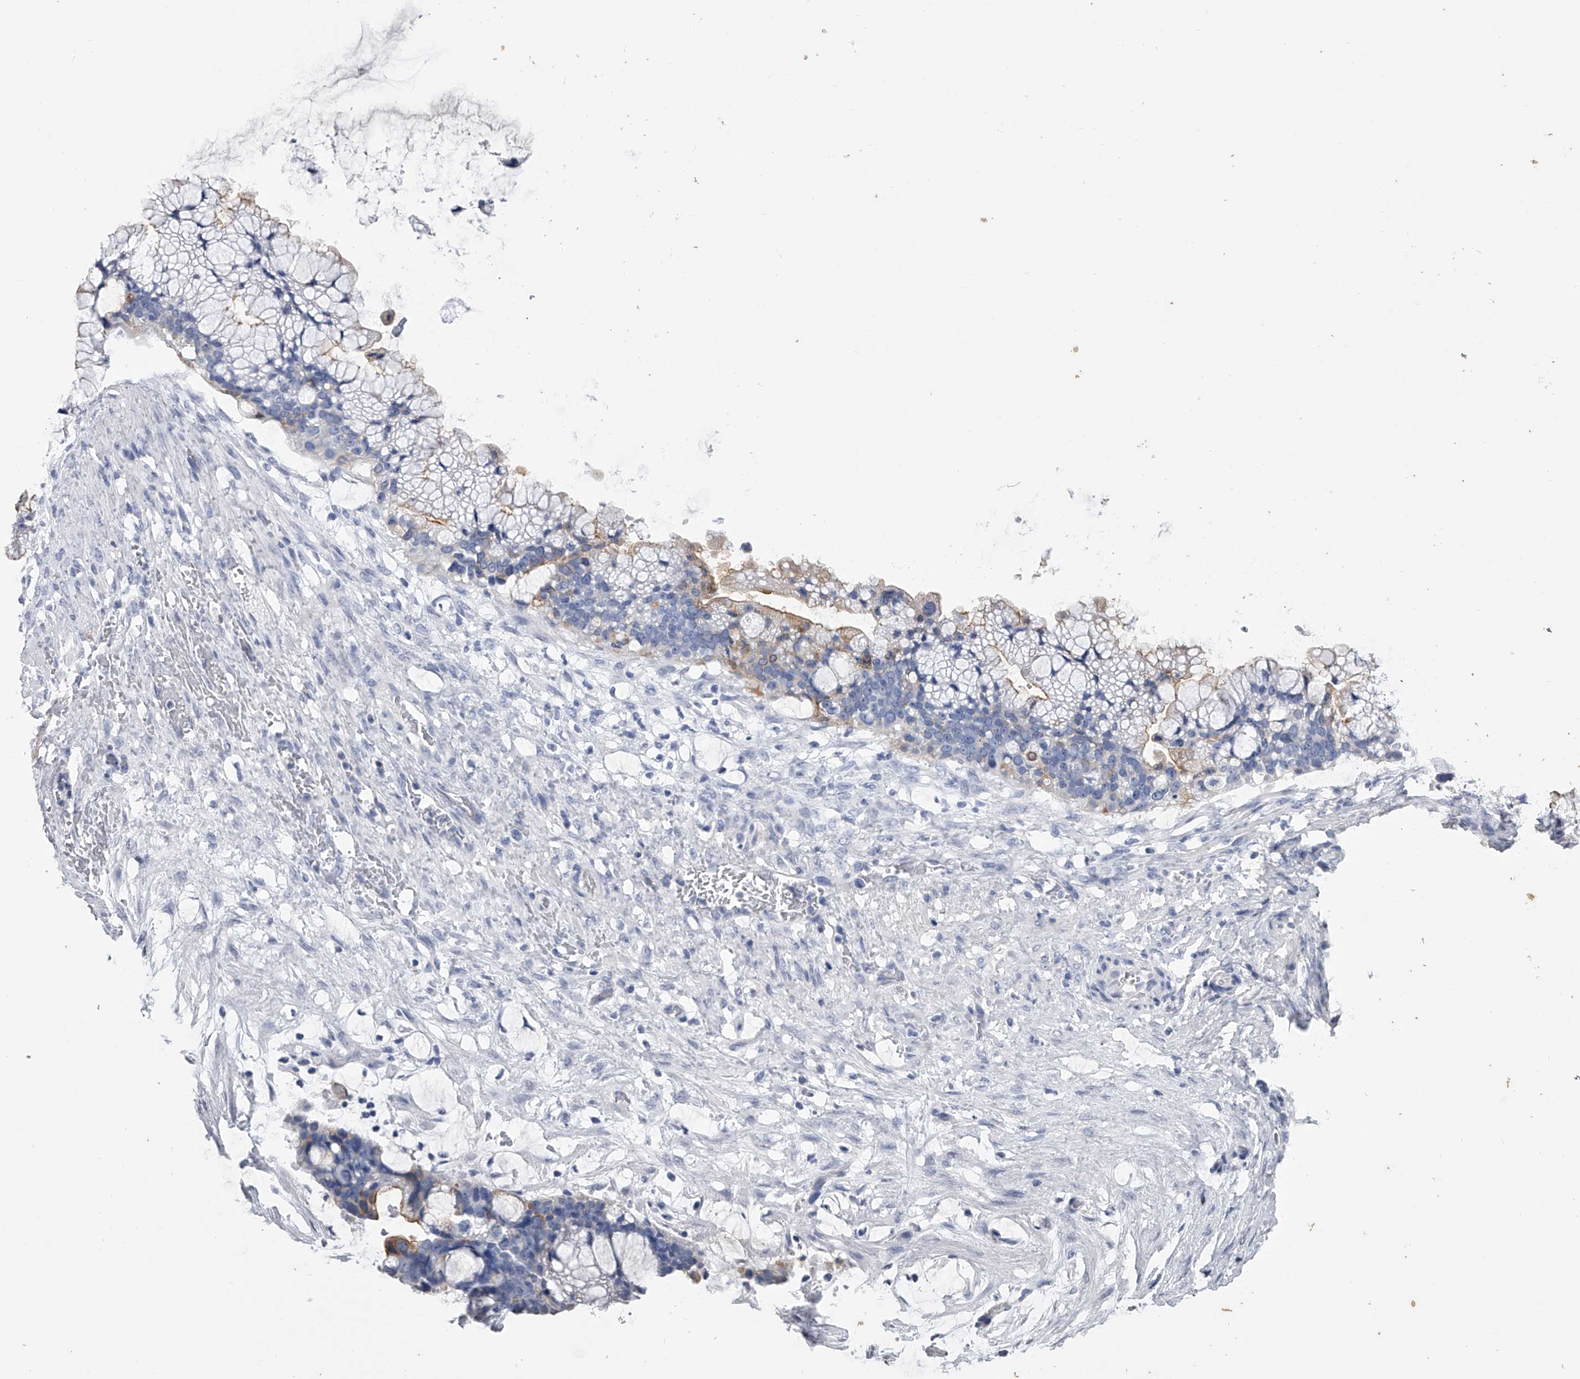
{"staining": {"intensity": "weak", "quantity": "<25%", "location": "cytoplasmic/membranous"}, "tissue": "ovarian cancer", "cell_type": "Tumor cells", "image_type": "cancer", "snomed": [{"axis": "morphology", "description": "Cystadenocarcinoma, mucinous, NOS"}, {"axis": "topography", "description": "Ovary"}], "caption": "Immunohistochemistry (IHC) image of neoplastic tissue: human ovarian cancer stained with DAB (3,3'-diaminobenzidine) demonstrates no significant protein staining in tumor cells.", "gene": "TASP1", "patient": {"sex": "female", "age": 37}}